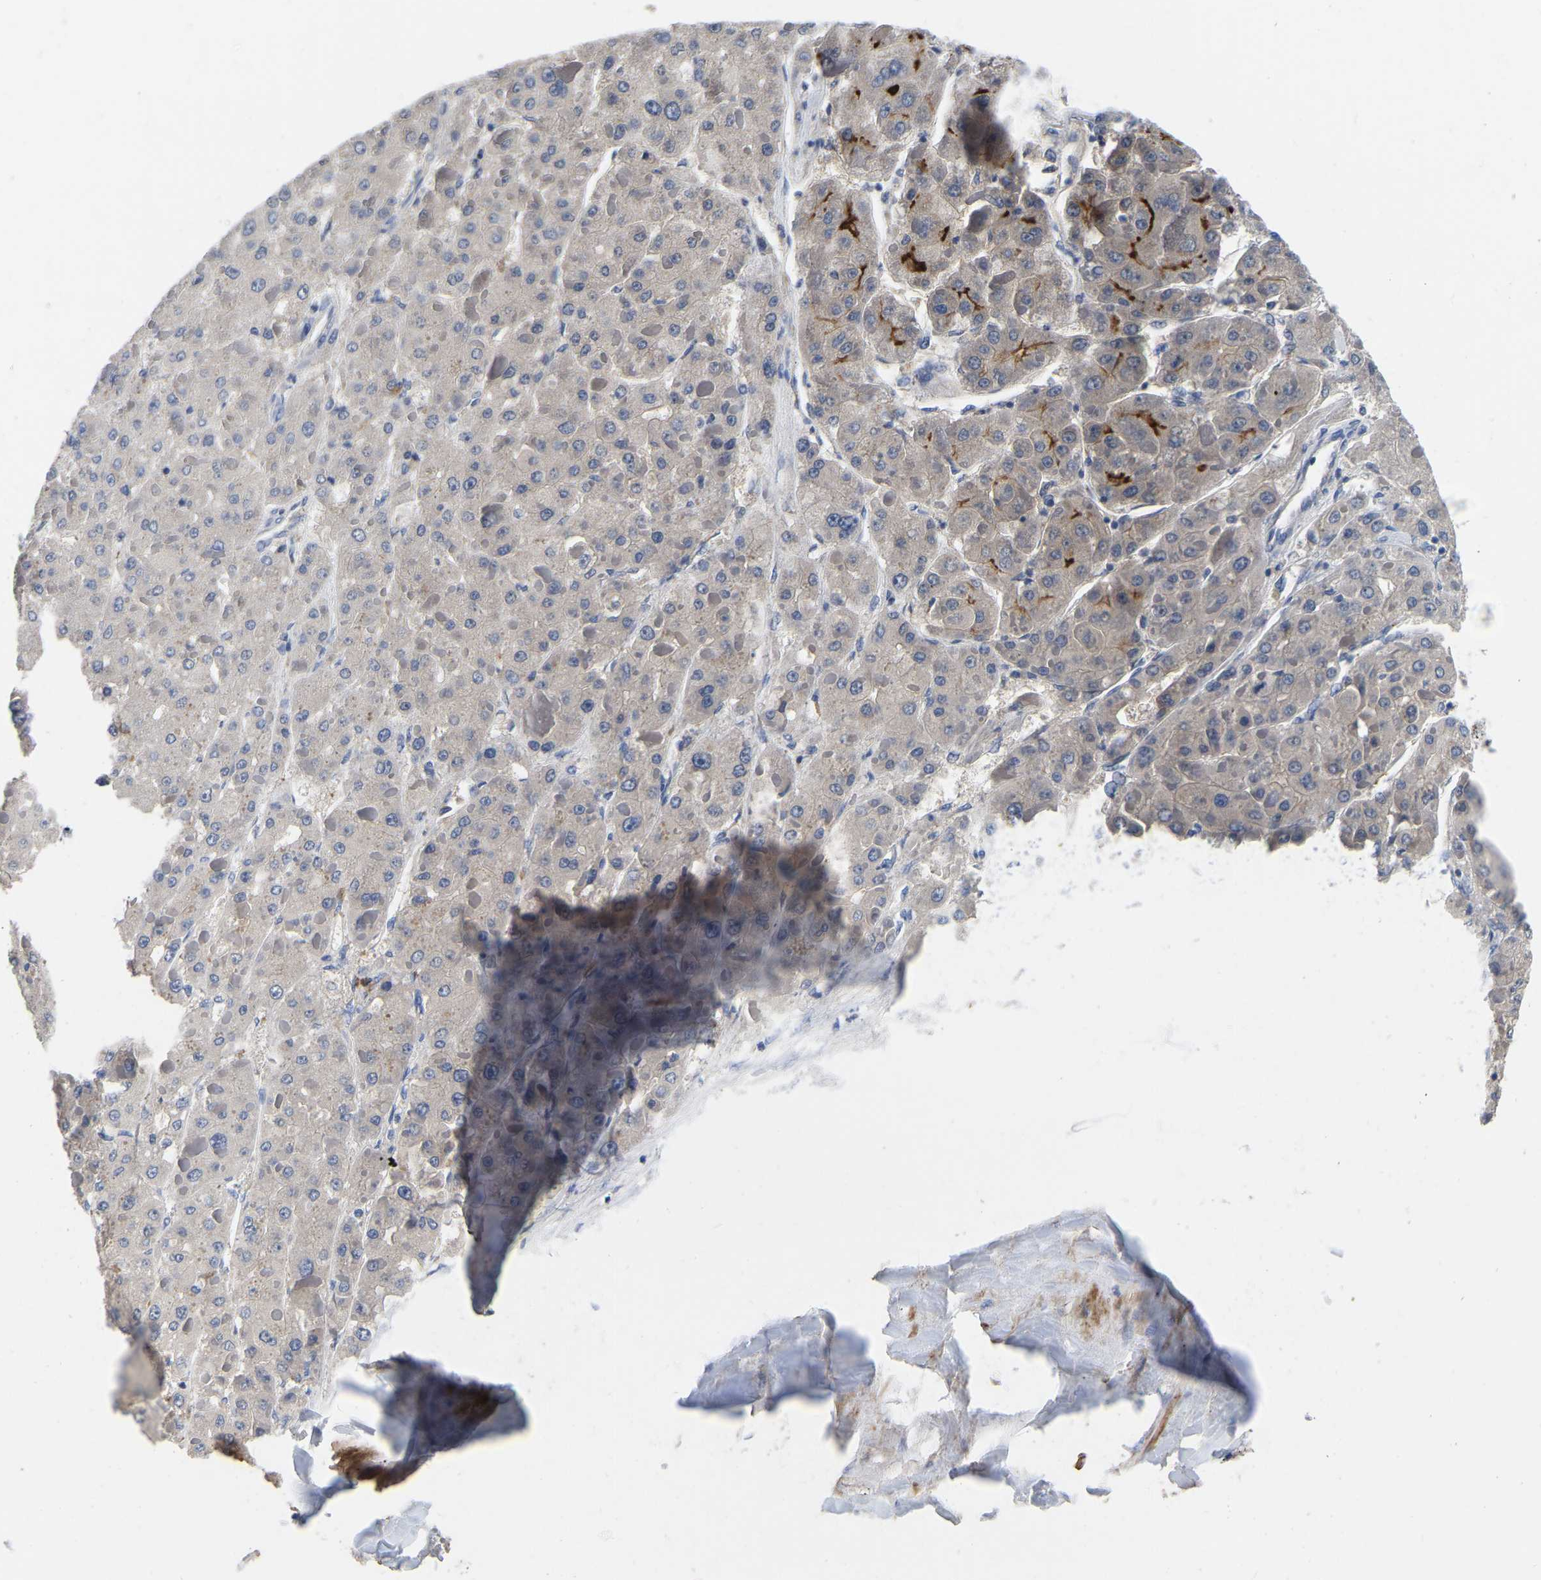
{"staining": {"intensity": "moderate", "quantity": "<25%", "location": "cytoplasmic/membranous"}, "tissue": "liver cancer", "cell_type": "Tumor cells", "image_type": "cancer", "snomed": [{"axis": "morphology", "description": "Carcinoma, Hepatocellular, NOS"}, {"axis": "topography", "description": "Liver"}], "caption": "Liver hepatocellular carcinoma stained with DAB (3,3'-diaminobenzidine) IHC displays low levels of moderate cytoplasmic/membranous positivity in approximately <25% of tumor cells. (Brightfield microscopy of DAB IHC at high magnification).", "gene": "RAB27B", "patient": {"sex": "female", "age": 73}}